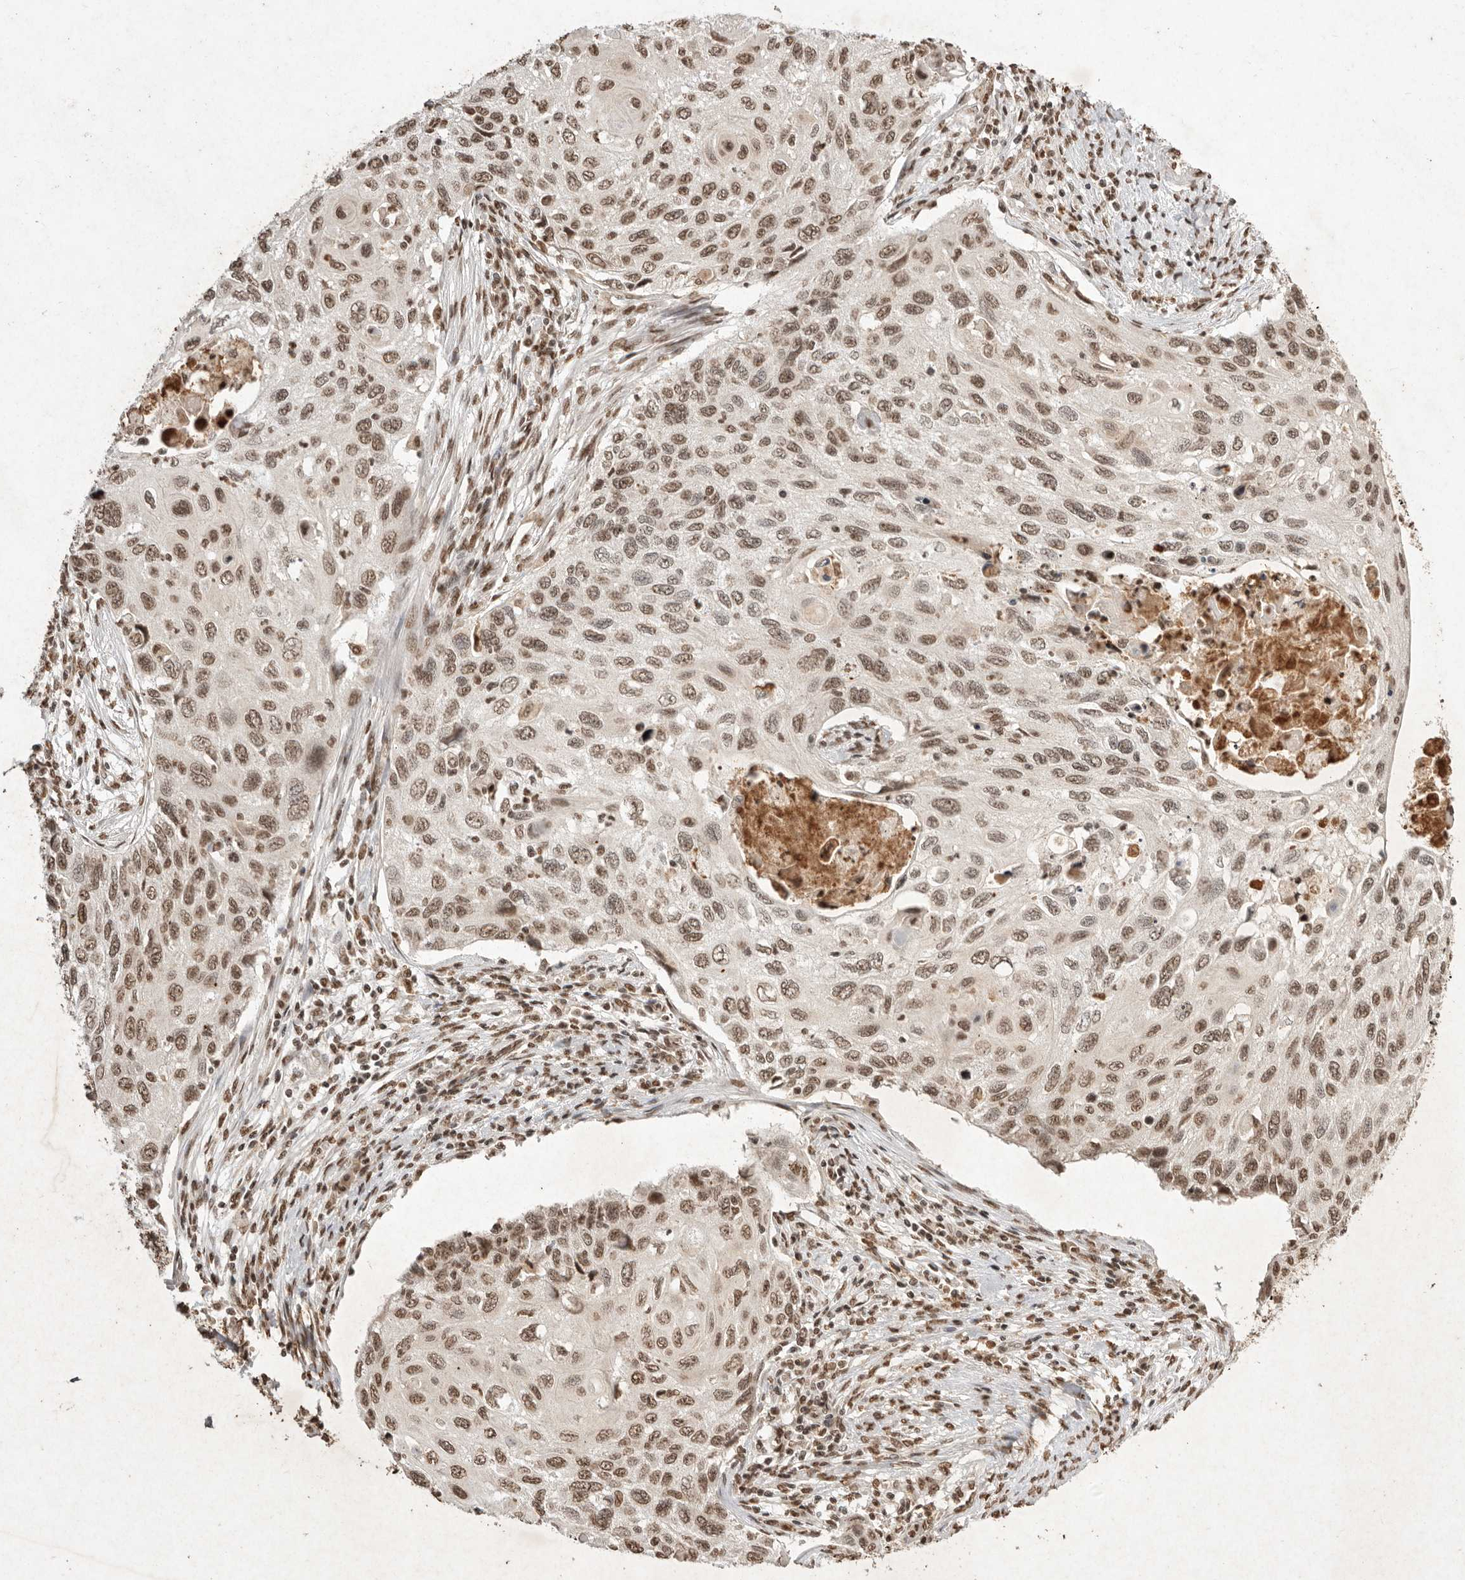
{"staining": {"intensity": "moderate", "quantity": ">75%", "location": "nuclear"}, "tissue": "cervical cancer", "cell_type": "Tumor cells", "image_type": "cancer", "snomed": [{"axis": "morphology", "description": "Squamous cell carcinoma, NOS"}, {"axis": "topography", "description": "Cervix"}], "caption": "Immunohistochemistry (IHC) photomicrograph of human cervical cancer stained for a protein (brown), which demonstrates medium levels of moderate nuclear staining in approximately >75% of tumor cells.", "gene": "NKX3-2", "patient": {"sex": "female", "age": 70}}